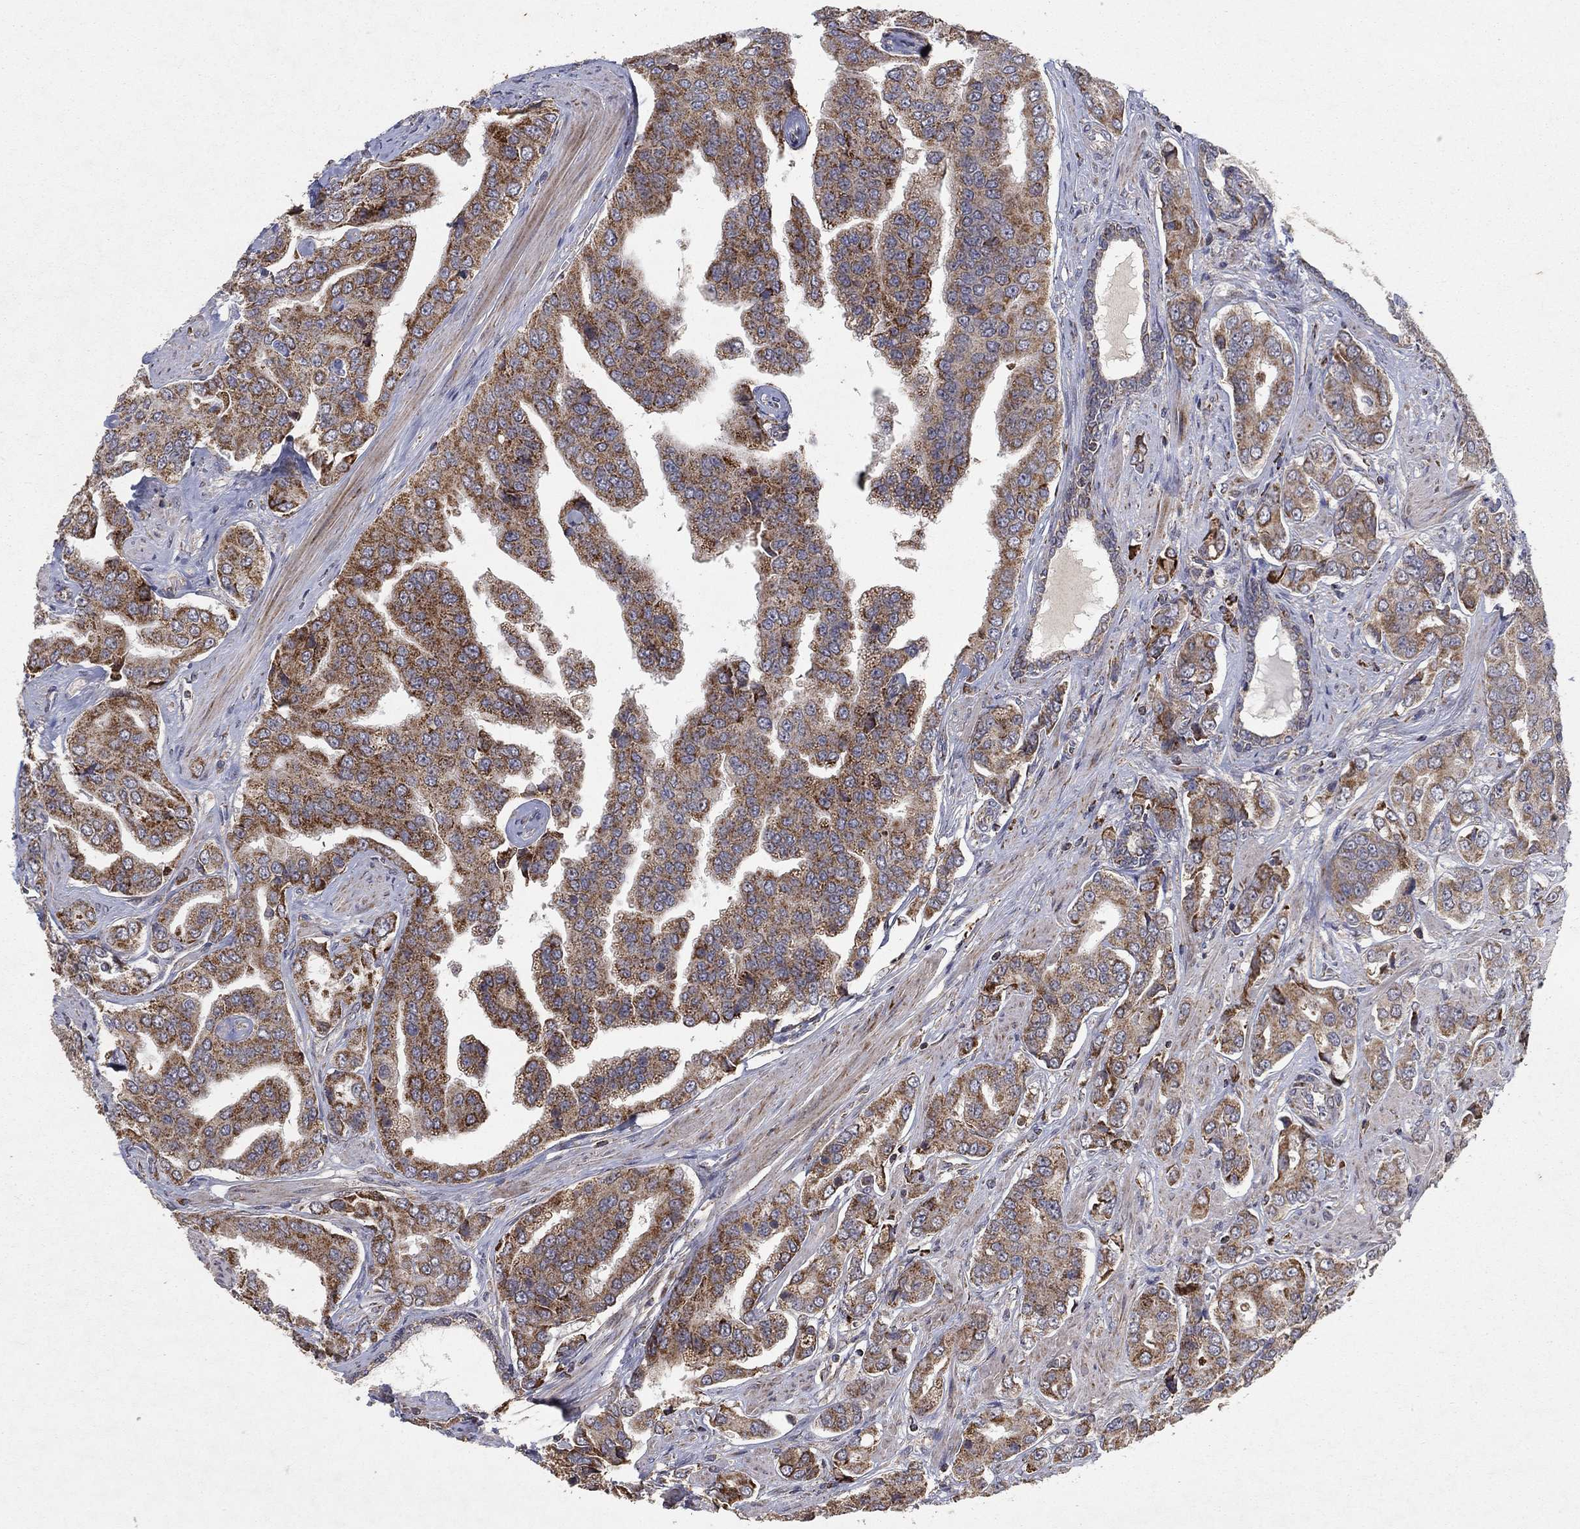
{"staining": {"intensity": "strong", "quantity": "25%-75%", "location": "cytoplasmic/membranous"}, "tissue": "prostate cancer", "cell_type": "Tumor cells", "image_type": "cancer", "snomed": [{"axis": "morphology", "description": "Adenocarcinoma, NOS"}, {"axis": "topography", "description": "Prostate and seminal vesicle, NOS"}, {"axis": "topography", "description": "Prostate"}], "caption": "Immunohistochemistry (IHC) photomicrograph of neoplastic tissue: human prostate adenocarcinoma stained using immunohistochemistry (IHC) reveals high levels of strong protein expression localized specifically in the cytoplasmic/membranous of tumor cells, appearing as a cytoplasmic/membranous brown color.", "gene": "GPSM1", "patient": {"sex": "male", "age": 69}}